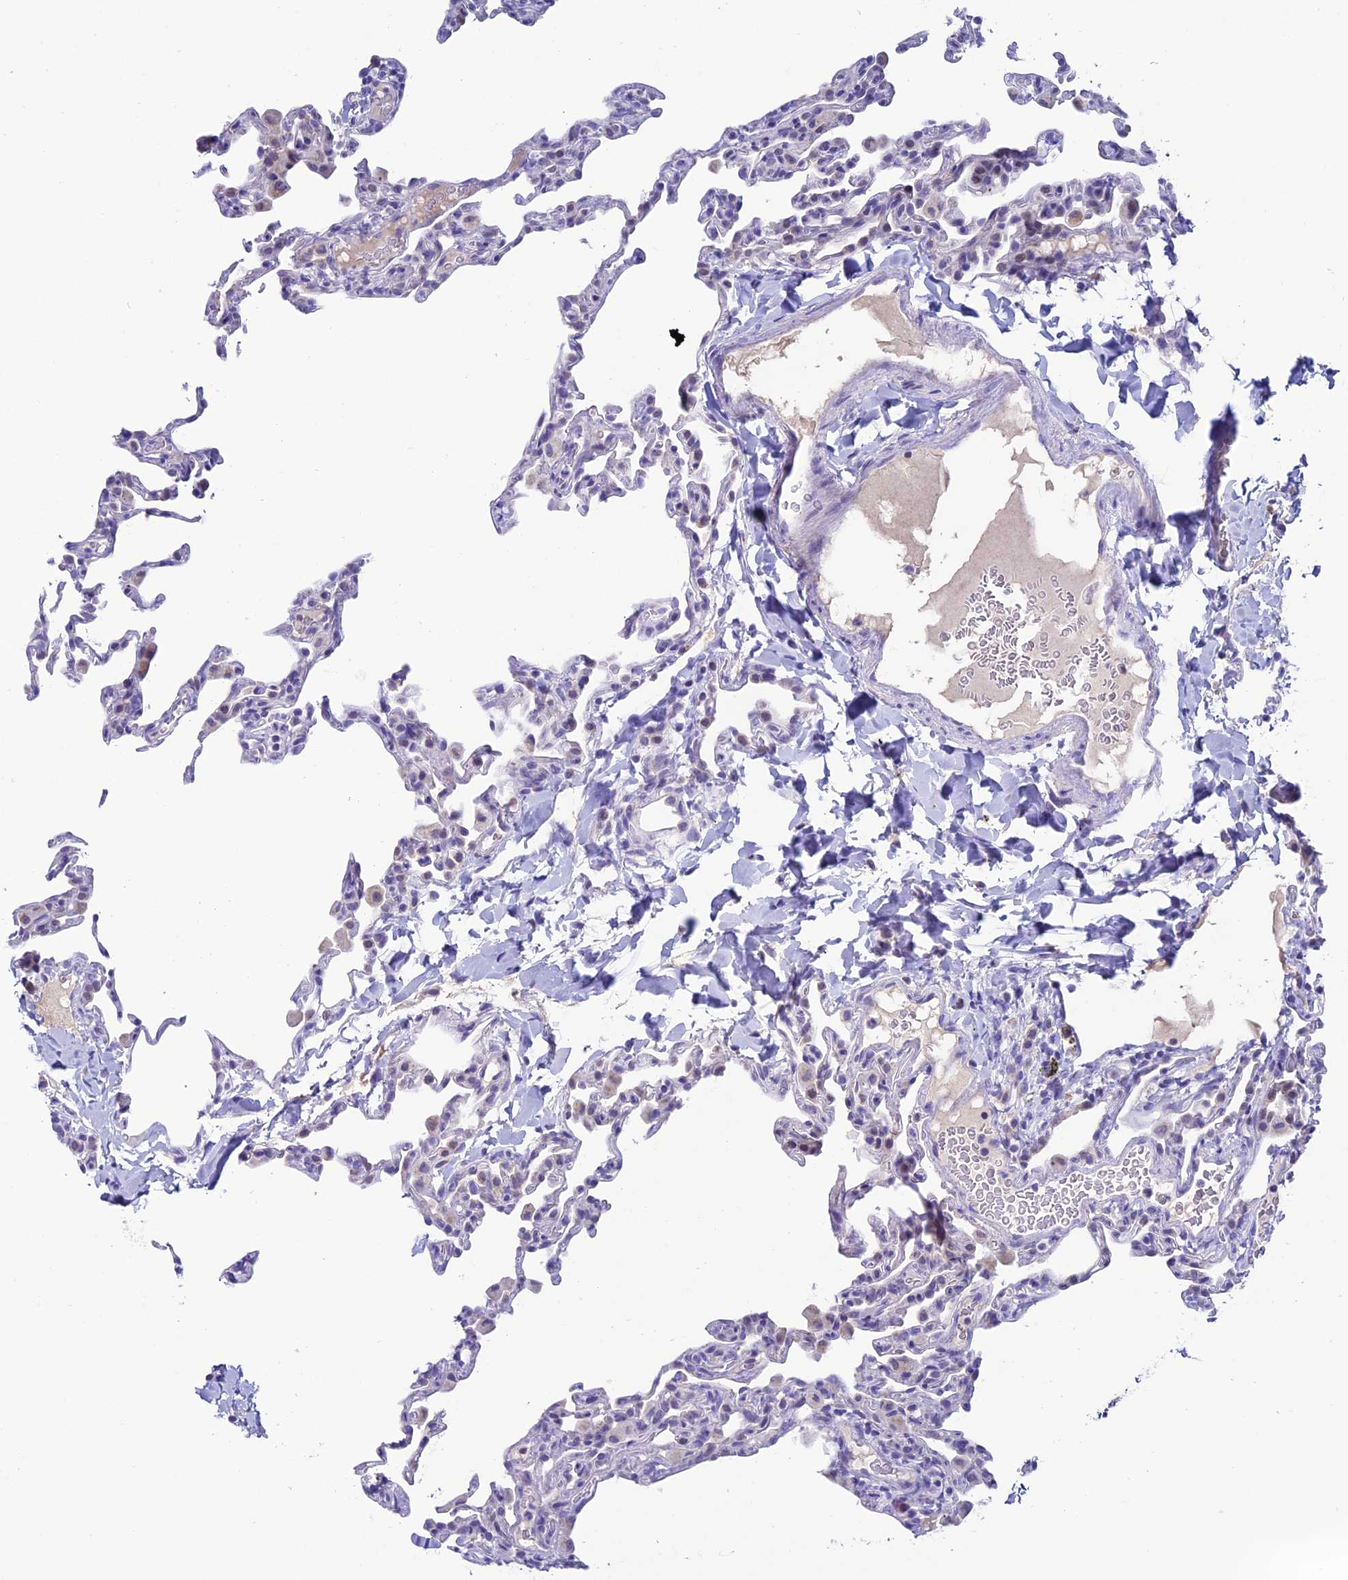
{"staining": {"intensity": "weak", "quantity": "<25%", "location": "cytoplasmic/membranous"}, "tissue": "lung", "cell_type": "Alveolar cells", "image_type": "normal", "snomed": [{"axis": "morphology", "description": "Normal tissue, NOS"}, {"axis": "topography", "description": "Lung"}], "caption": "A high-resolution histopathology image shows immunohistochemistry staining of benign lung, which shows no significant expression in alveolar cells.", "gene": "SLC10A1", "patient": {"sex": "male", "age": 20}}